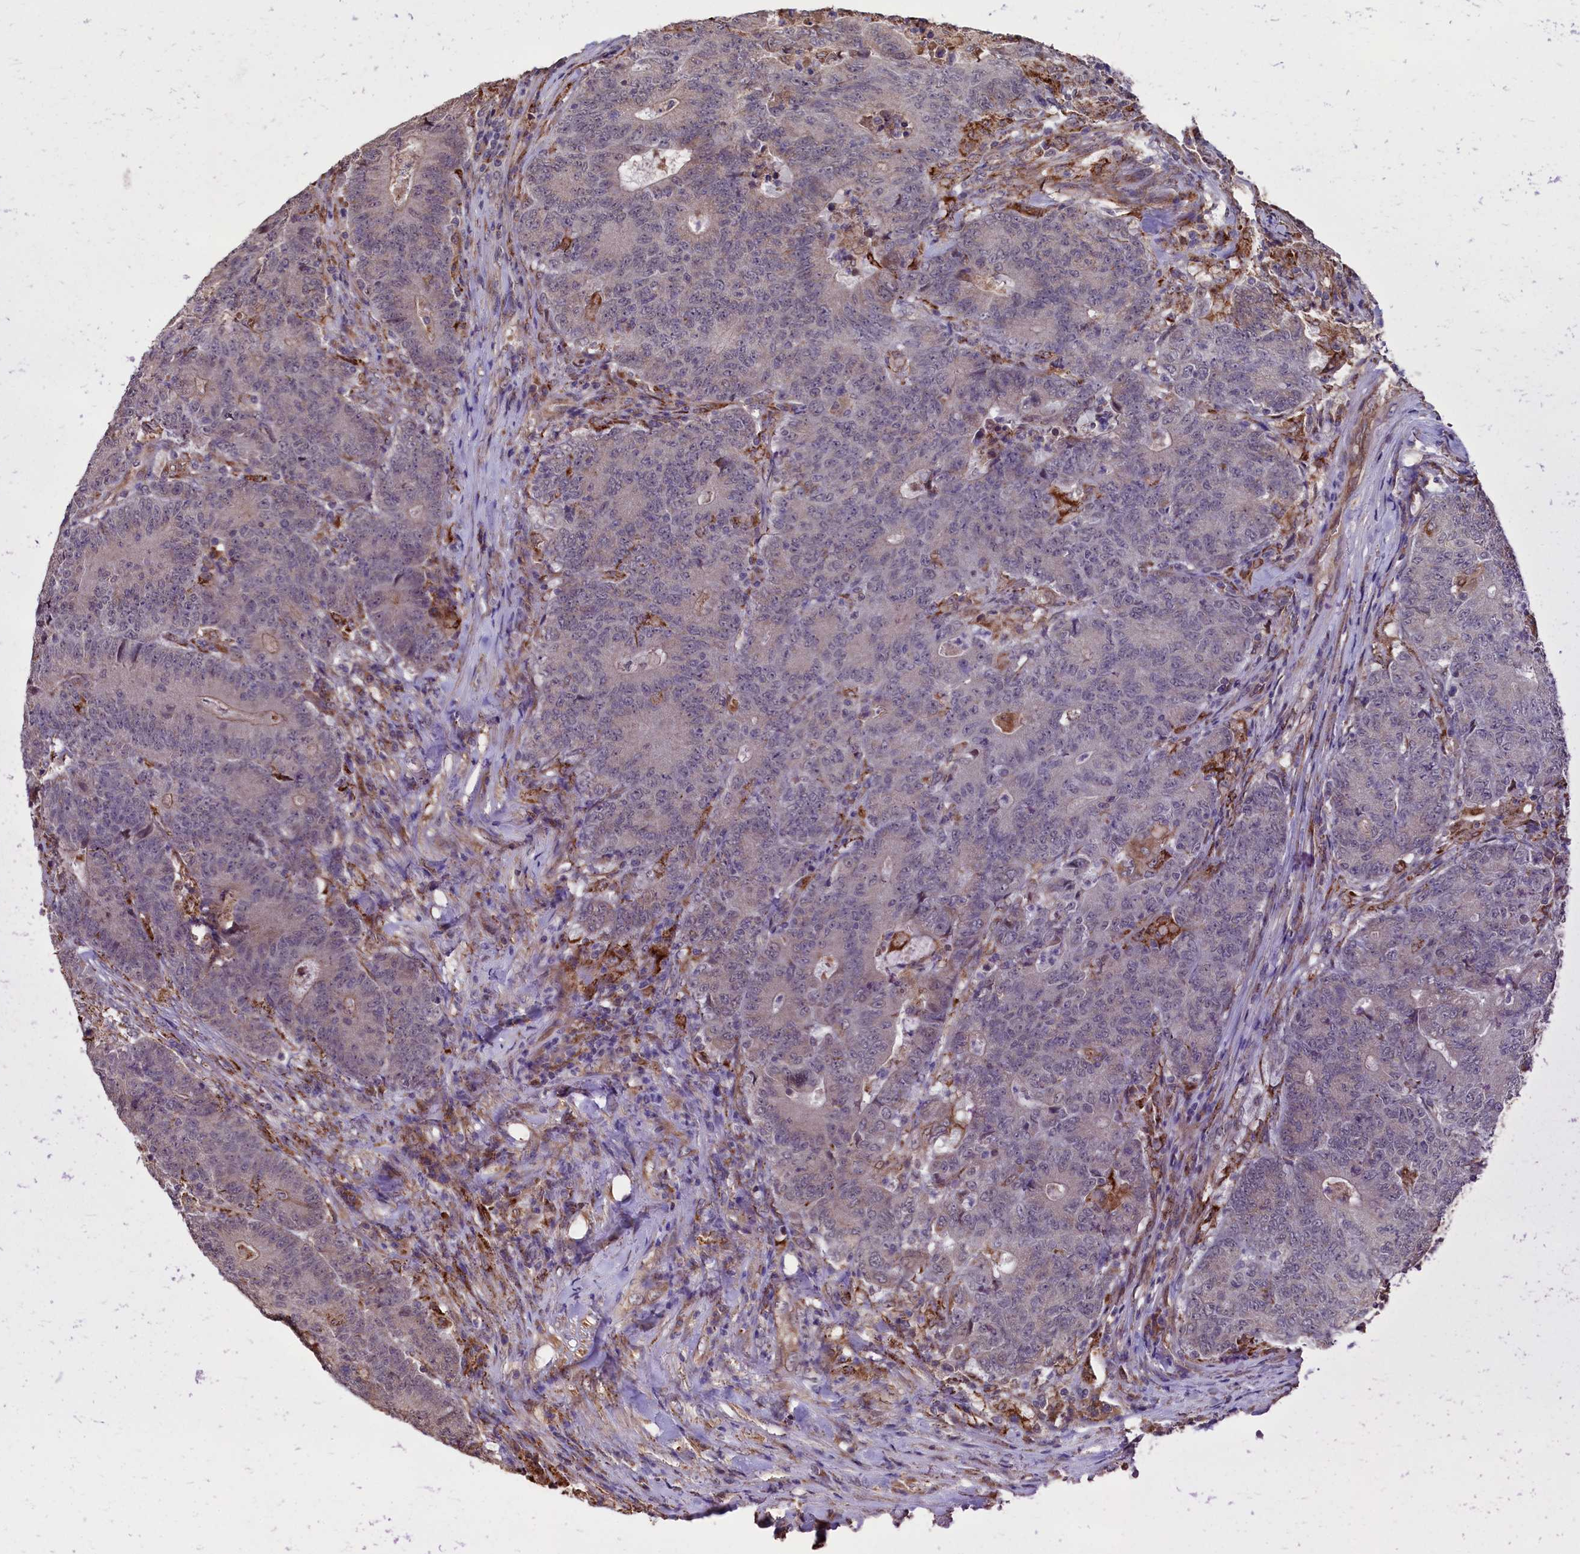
{"staining": {"intensity": "weak", "quantity": "<25%", "location": "cytoplasmic/membranous"}, "tissue": "colorectal cancer", "cell_type": "Tumor cells", "image_type": "cancer", "snomed": [{"axis": "morphology", "description": "Adenocarcinoma, NOS"}, {"axis": "topography", "description": "Colon"}], "caption": "IHC micrograph of colorectal cancer (adenocarcinoma) stained for a protein (brown), which exhibits no staining in tumor cells.", "gene": "SLC12A4", "patient": {"sex": "female", "age": 75}}